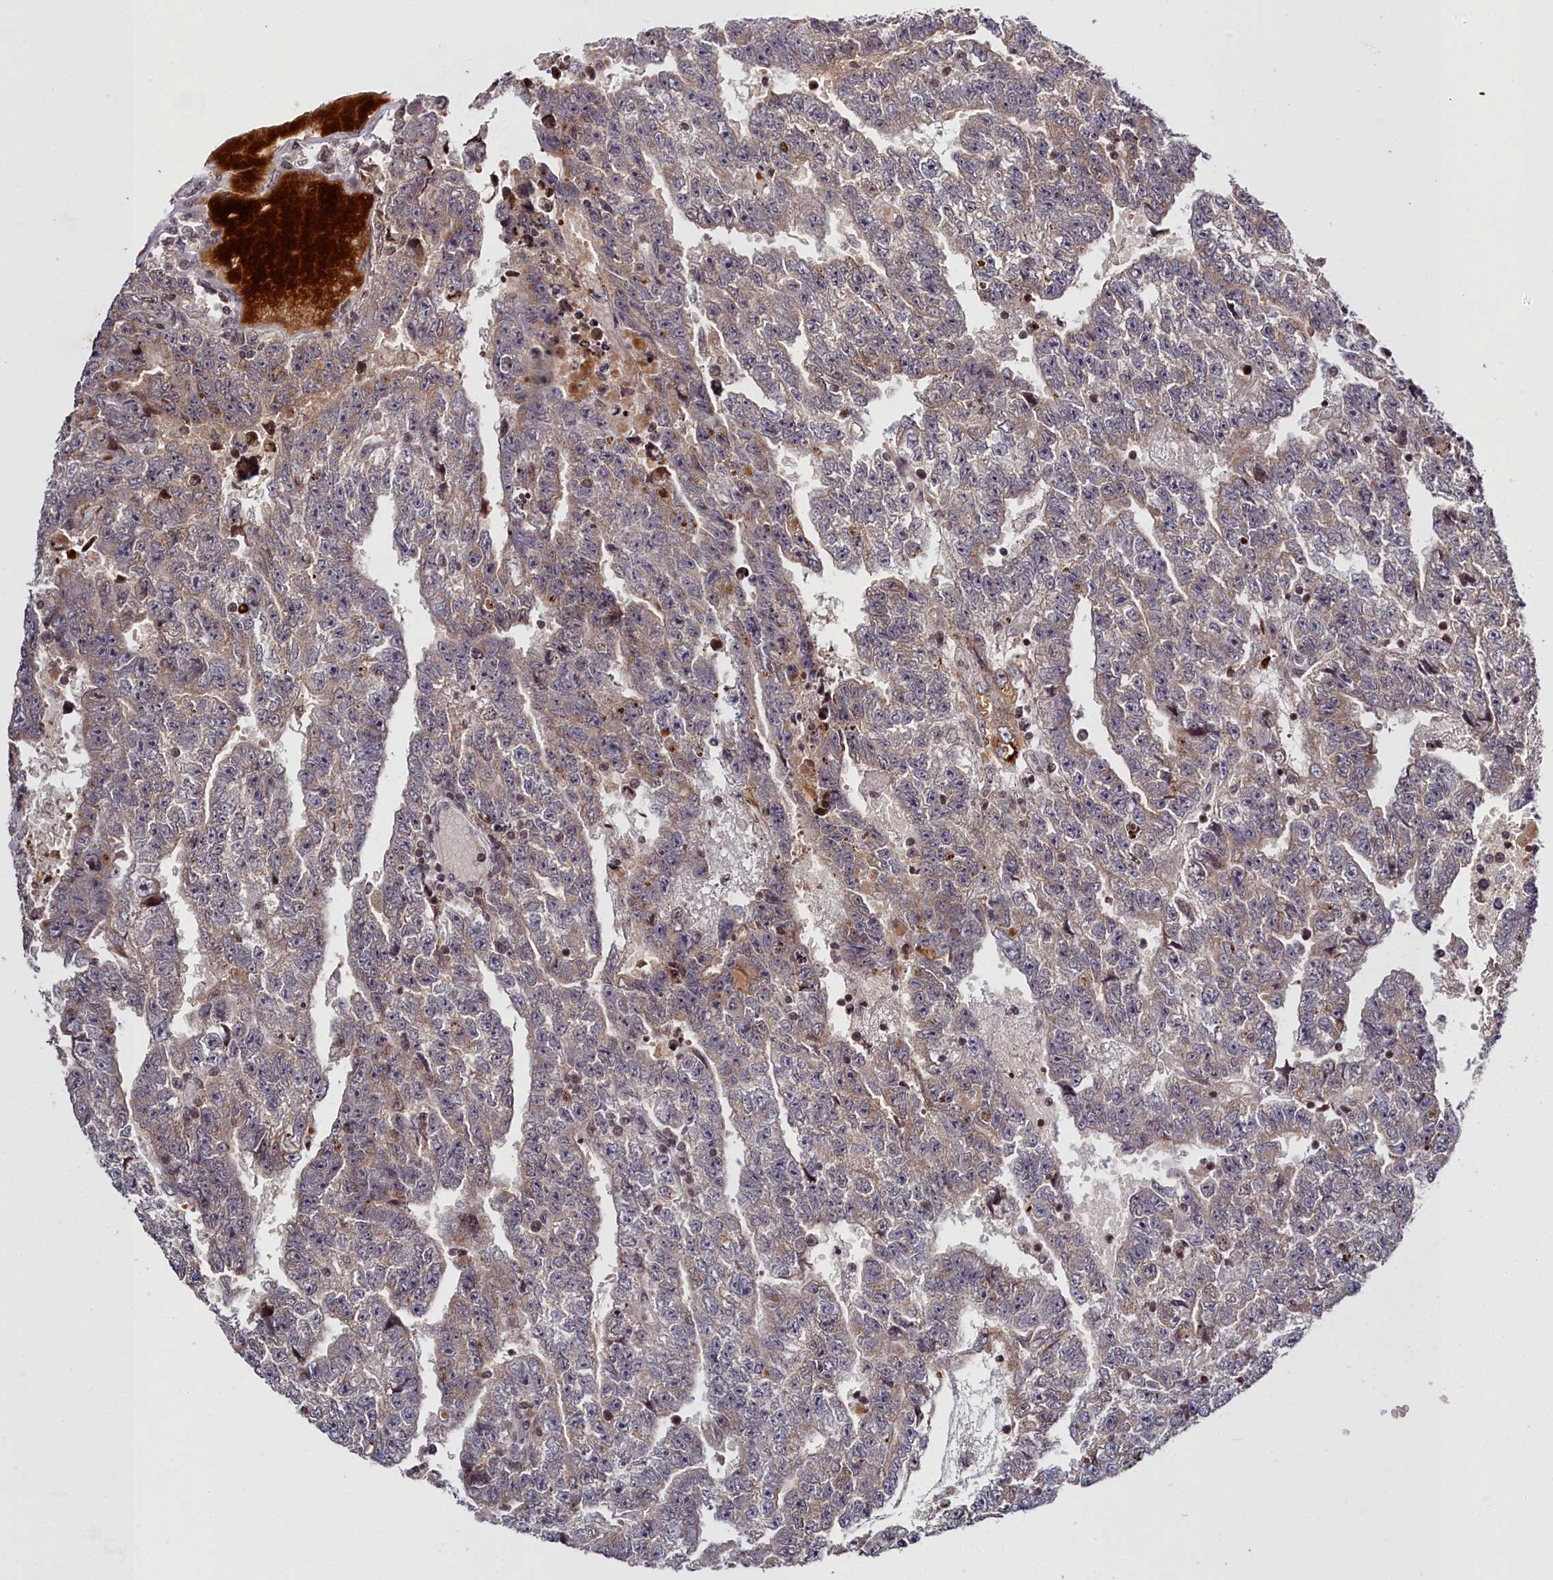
{"staining": {"intensity": "weak", "quantity": ">75%", "location": "cytoplasmic/membranous"}, "tissue": "testis cancer", "cell_type": "Tumor cells", "image_type": "cancer", "snomed": [{"axis": "morphology", "description": "Carcinoma, Embryonal, NOS"}, {"axis": "topography", "description": "Testis"}], "caption": "Weak cytoplasmic/membranous expression is identified in approximately >75% of tumor cells in testis cancer.", "gene": "FZD4", "patient": {"sex": "male", "age": 25}}